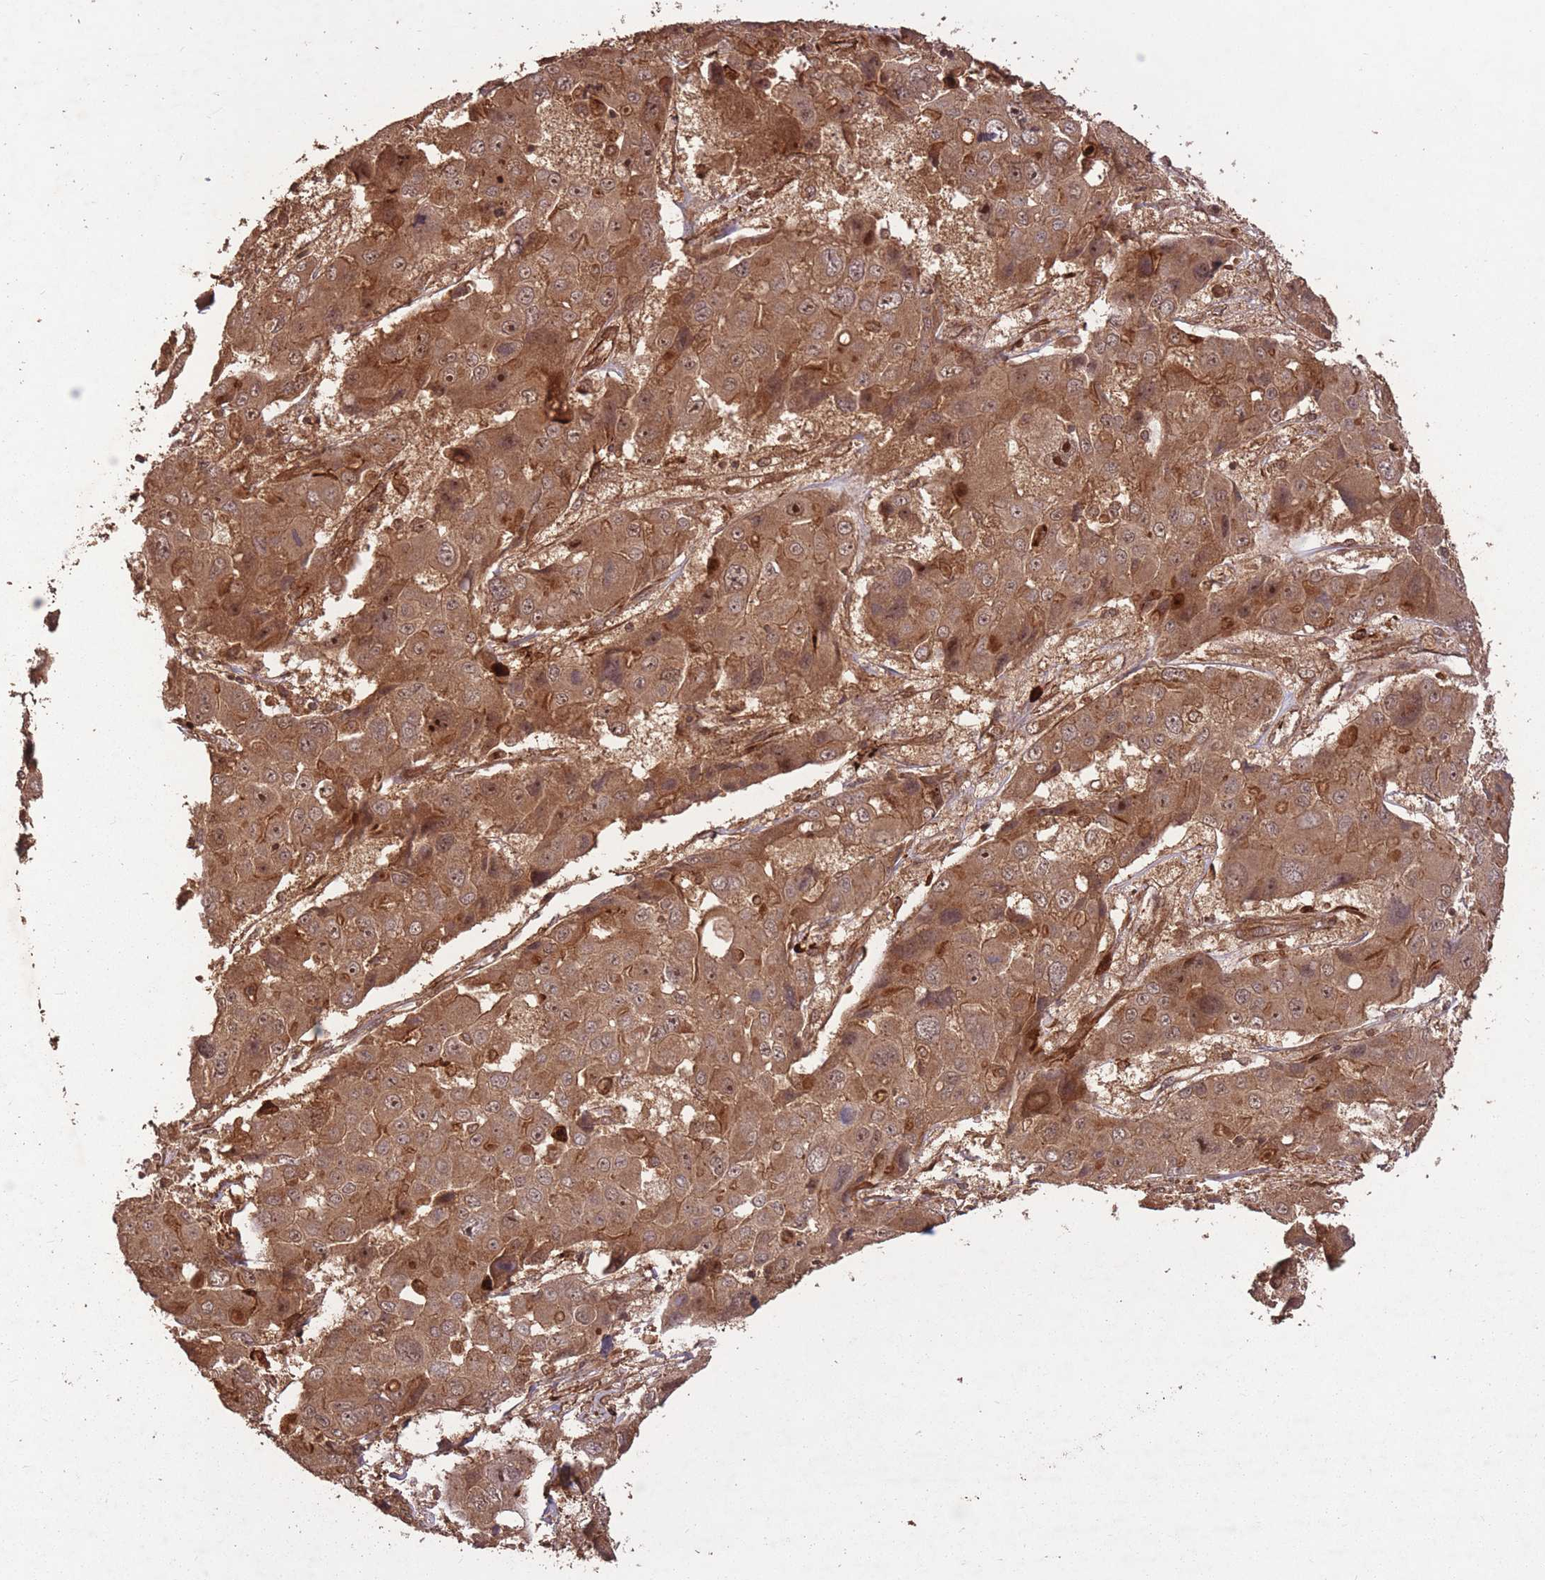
{"staining": {"intensity": "moderate", "quantity": ">75%", "location": "cytoplasmic/membranous,nuclear"}, "tissue": "liver cancer", "cell_type": "Tumor cells", "image_type": "cancer", "snomed": [{"axis": "morphology", "description": "Cholangiocarcinoma"}, {"axis": "topography", "description": "Liver"}], "caption": "Liver cancer (cholangiocarcinoma) tissue displays moderate cytoplasmic/membranous and nuclear positivity in about >75% of tumor cells, visualized by immunohistochemistry. (IHC, brightfield microscopy, high magnification).", "gene": "ERBB3", "patient": {"sex": "male", "age": 67}}